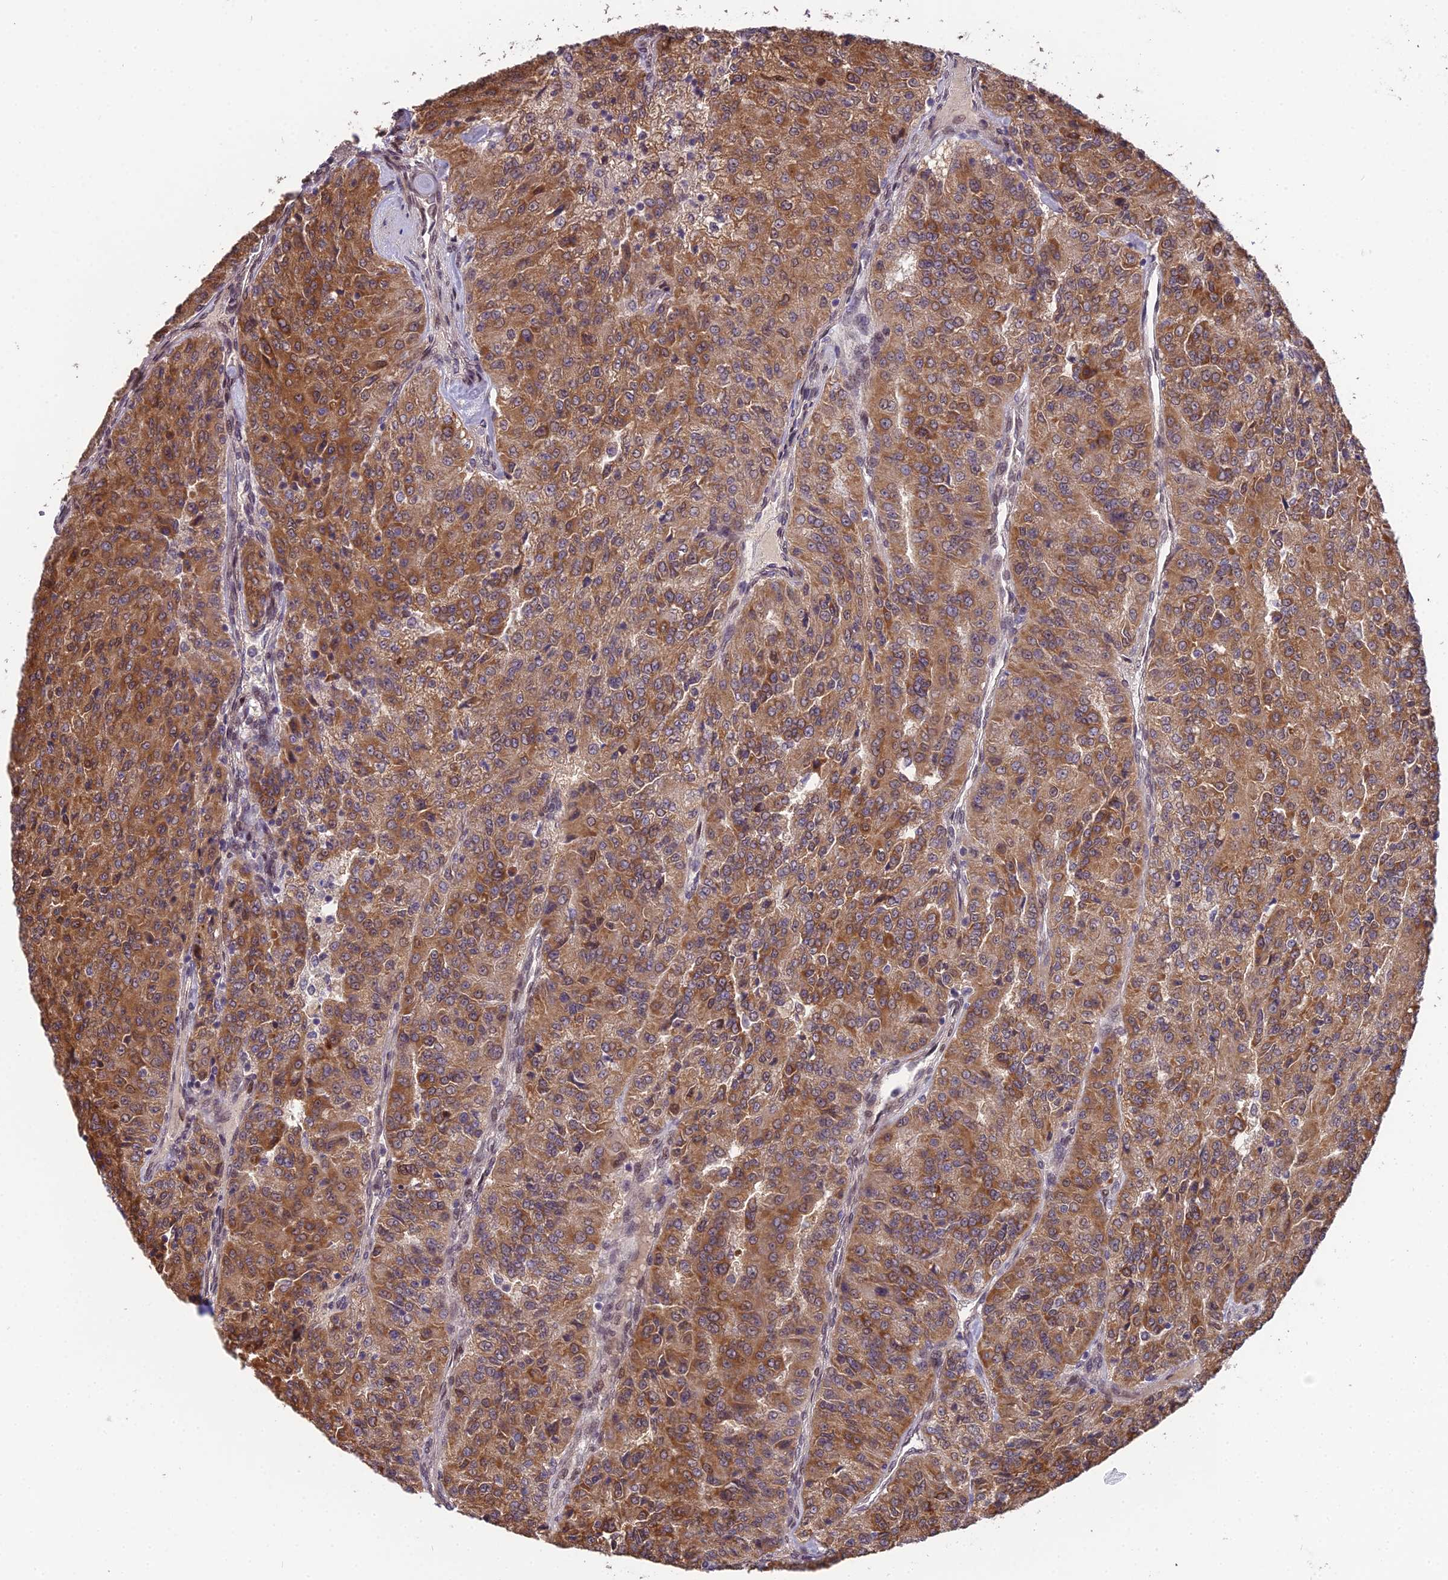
{"staining": {"intensity": "strong", "quantity": ">75%", "location": "cytoplasmic/membranous"}, "tissue": "renal cancer", "cell_type": "Tumor cells", "image_type": "cancer", "snomed": [{"axis": "morphology", "description": "Adenocarcinoma, NOS"}, {"axis": "topography", "description": "Kidney"}], "caption": "Immunohistochemical staining of human renal cancer (adenocarcinoma) demonstrates strong cytoplasmic/membranous protein positivity in about >75% of tumor cells. (Stains: DAB in brown, nuclei in blue, Microscopy: brightfield microscopy at high magnification).", "gene": "CYP2R1", "patient": {"sex": "female", "age": 63}}